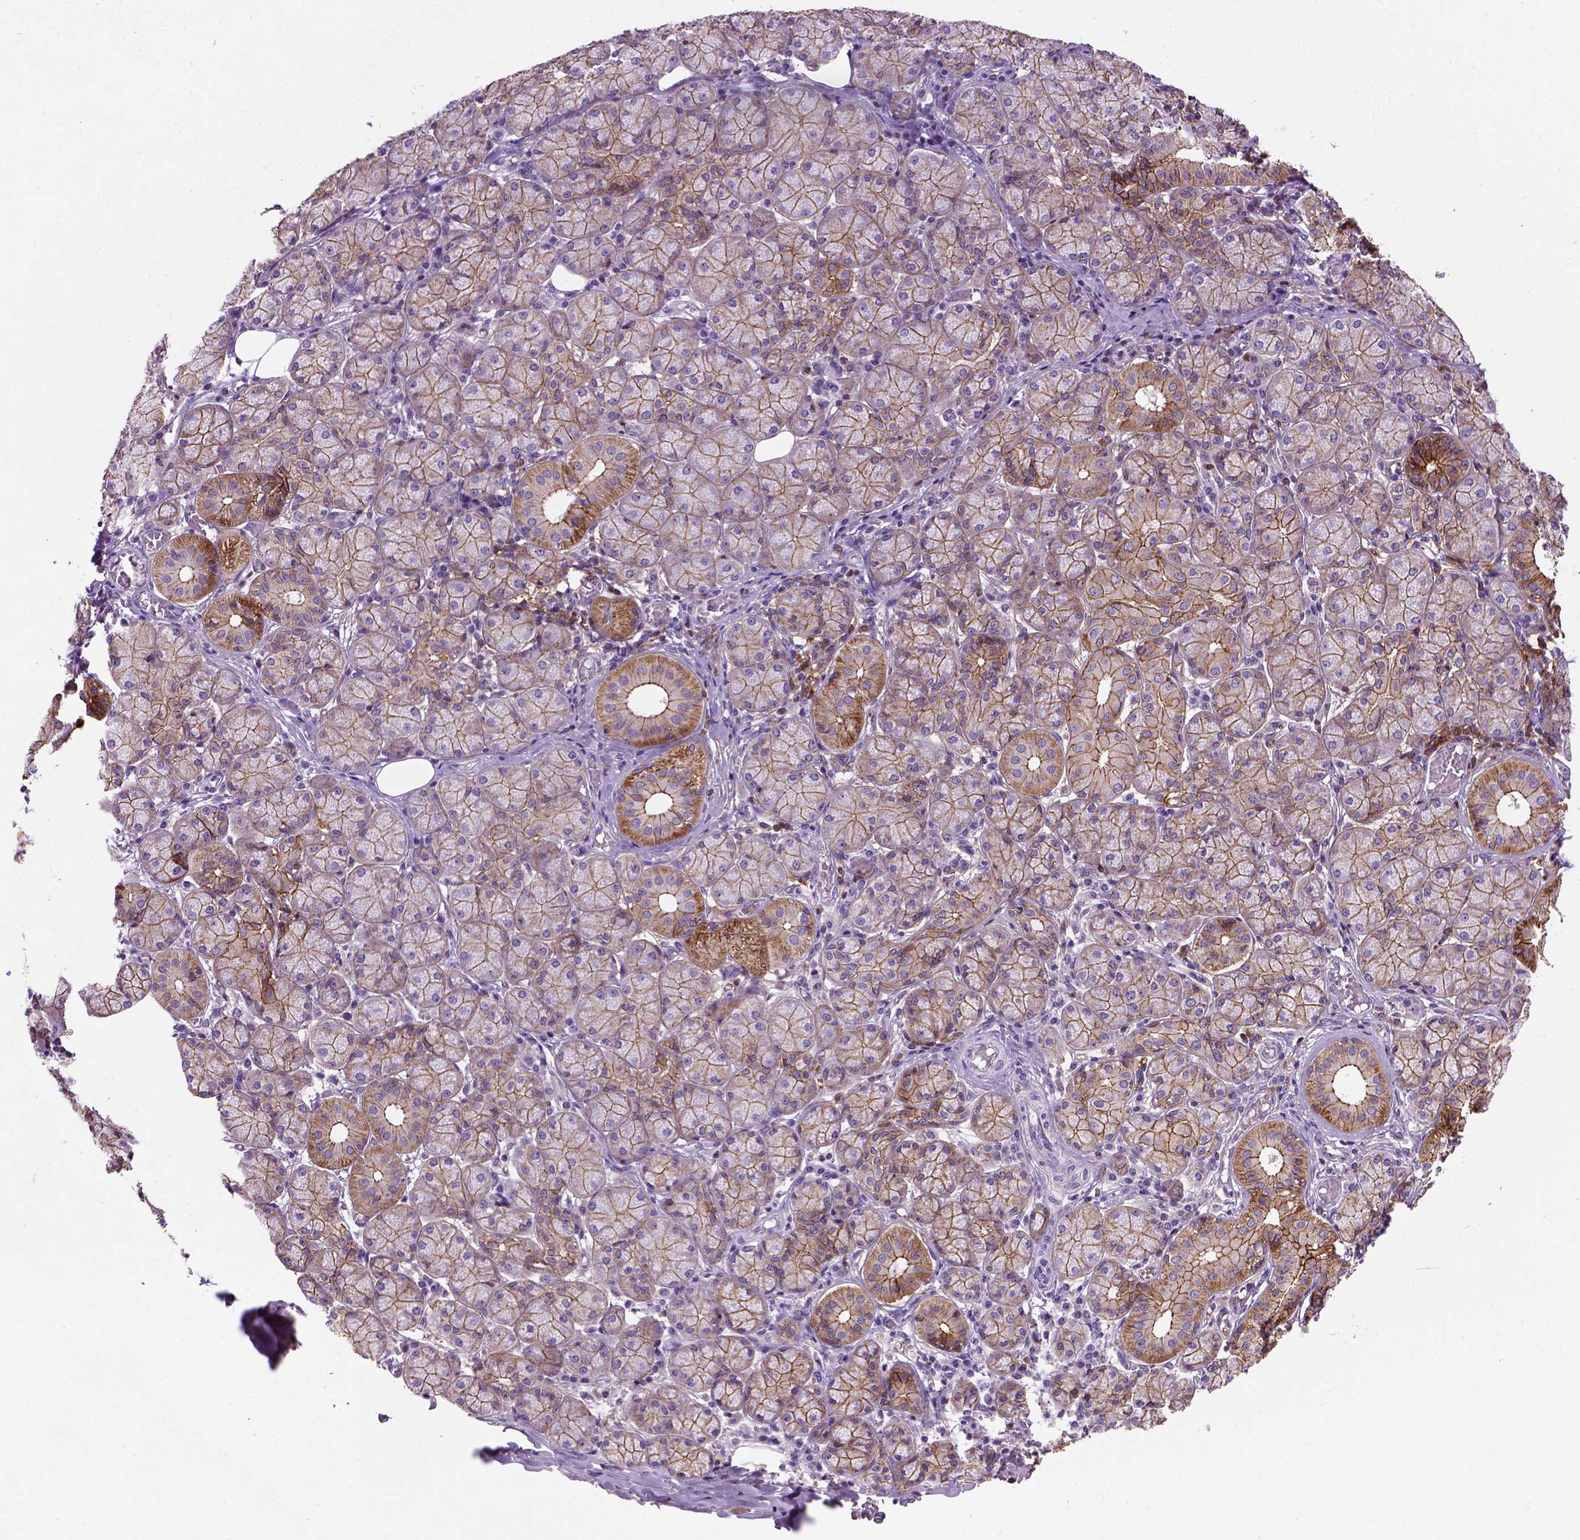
{"staining": {"intensity": "moderate", "quantity": ">75%", "location": "cytoplasmic/membranous"}, "tissue": "salivary gland", "cell_type": "Glandular cells", "image_type": "normal", "snomed": [{"axis": "morphology", "description": "Normal tissue, NOS"}, {"axis": "topography", "description": "Salivary gland"}, {"axis": "topography", "description": "Peripheral nerve tissue"}], "caption": "This is a histology image of immunohistochemistry staining of benign salivary gland, which shows moderate staining in the cytoplasmic/membranous of glandular cells.", "gene": "CDH1", "patient": {"sex": "female", "age": 24}}